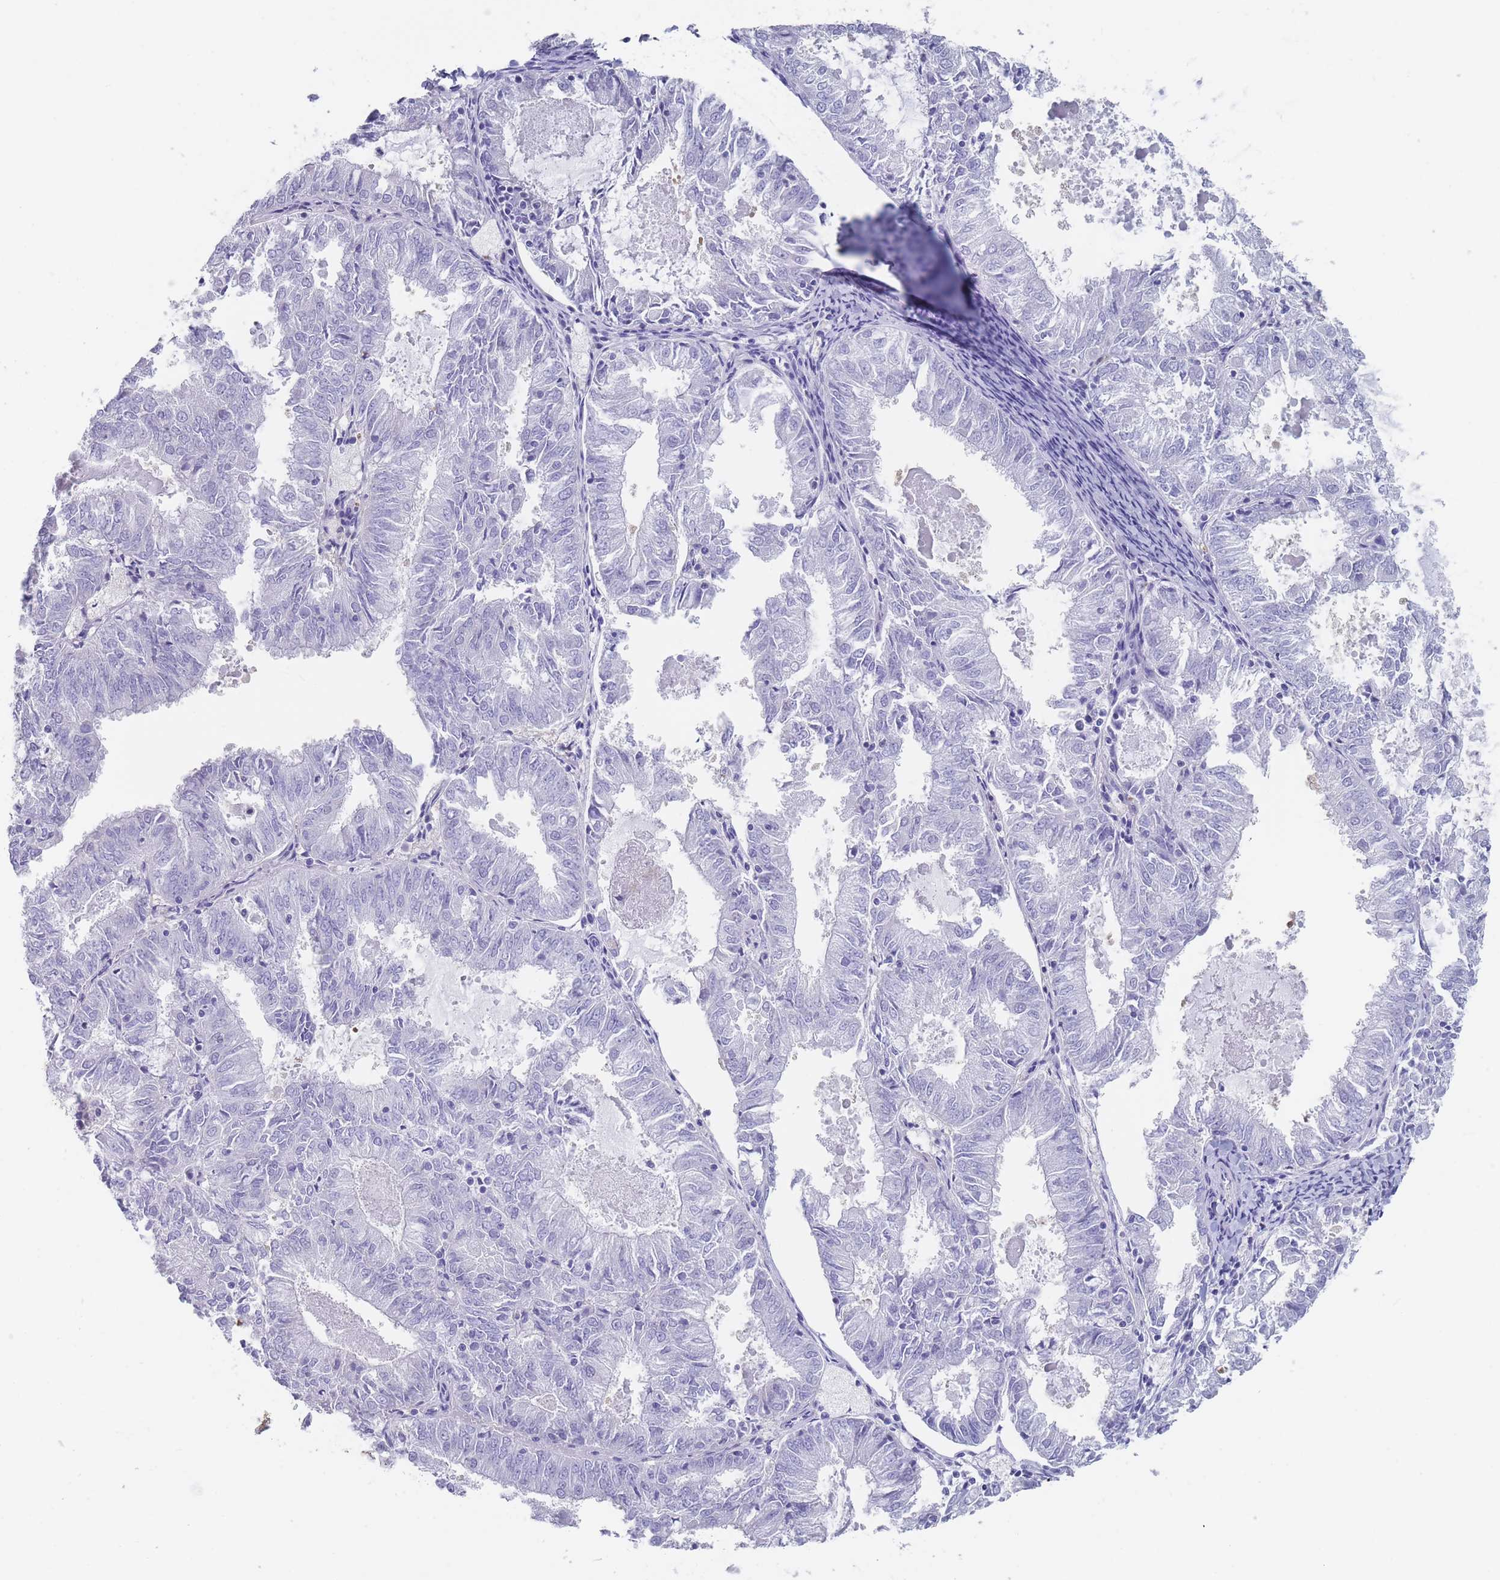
{"staining": {"intensity": "negative", "quantity": "none", "location": "none"}, "tissue": "endometrial cancer", "cell_type": "Tumor cells", "image_type": "cancer", "snomed": [{"axis": "morphology", "description": "Adenocarcinoma, NOS"}, {"axis": "topography", "description": "Endometrium"}], "caption": "Immunohistochemical staining of human endometrial cancer shows no significant positivity in tumor cells.", "gene": "CYP51A1", "patient": {"sex": "female", "age": 57}}